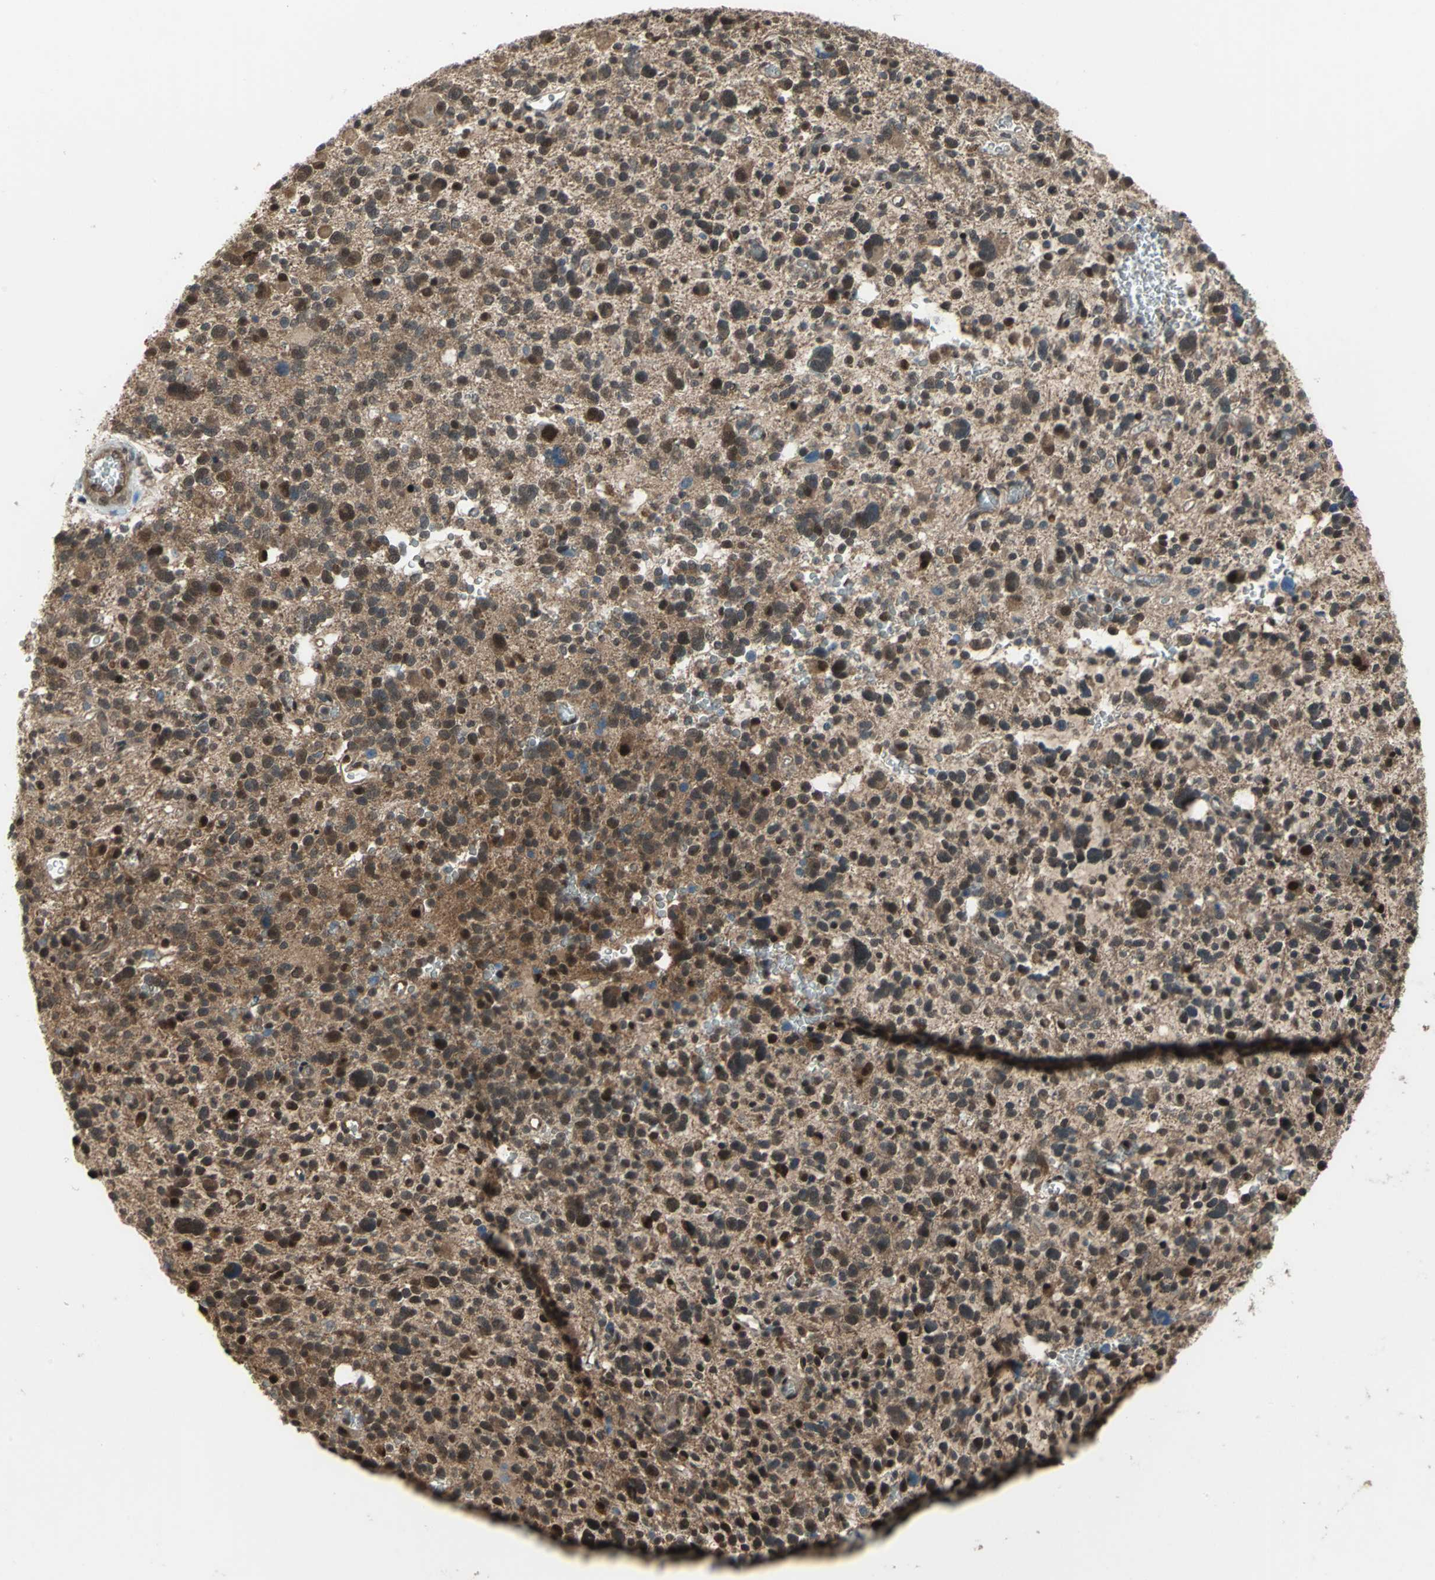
{"staining": {"intensity": "strong", "quantity": ">75%", "location": "cytoplasmic/membranous,nuclear"}, "tissue": "glioma", "cell_type": "Tumor cells", "image_type": "cancer", "snomed": [{"axis": "morphology", "description": "Glioma, malignant, High grade"}, {"axis": "topography", "description": "Brain"}], "caption": "Human glioma stained with a protein marker shows strong staining in tumor cells.", "gene": "COPS5", "patient": {"sex": "male", "age": 48}}